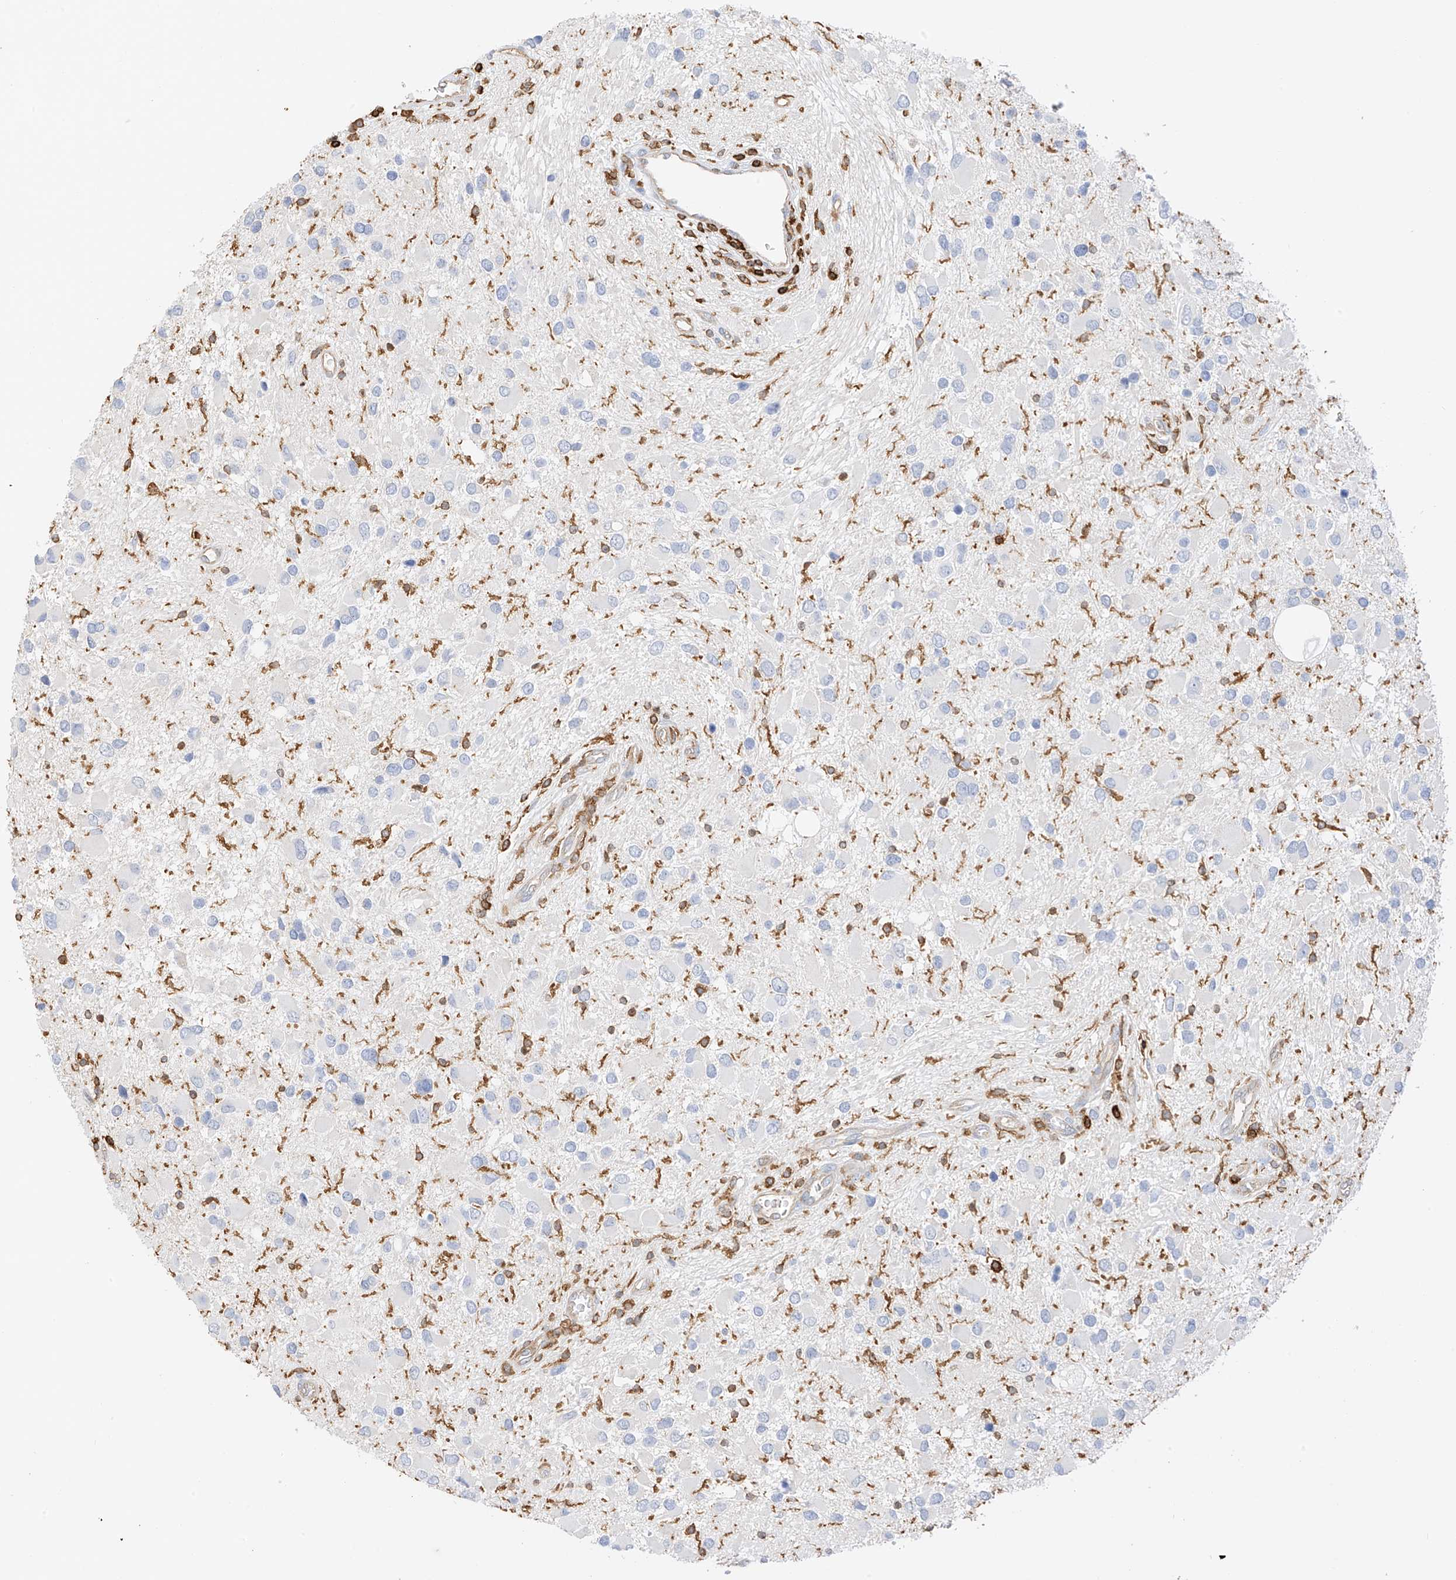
{"staining": {"intensity": "negative", "quantity": "none", "location": "none"}, "tissue": "glioma", "cell_type": "Tumor cells", "image_type": "cancer", "snomed": [{"axis": "morphology", "description": "Glioma, malignant, High grade"}, {"axis": "topography", "description": "Brain"}], "caption": "High power microscopy micrograph of an IHC histopathology image of malignant glioma (high-grade), revealing no significant staining in tumor cells.", "gene": "ARHGAP25", "patient": {"sex": "male", "age": 53}}